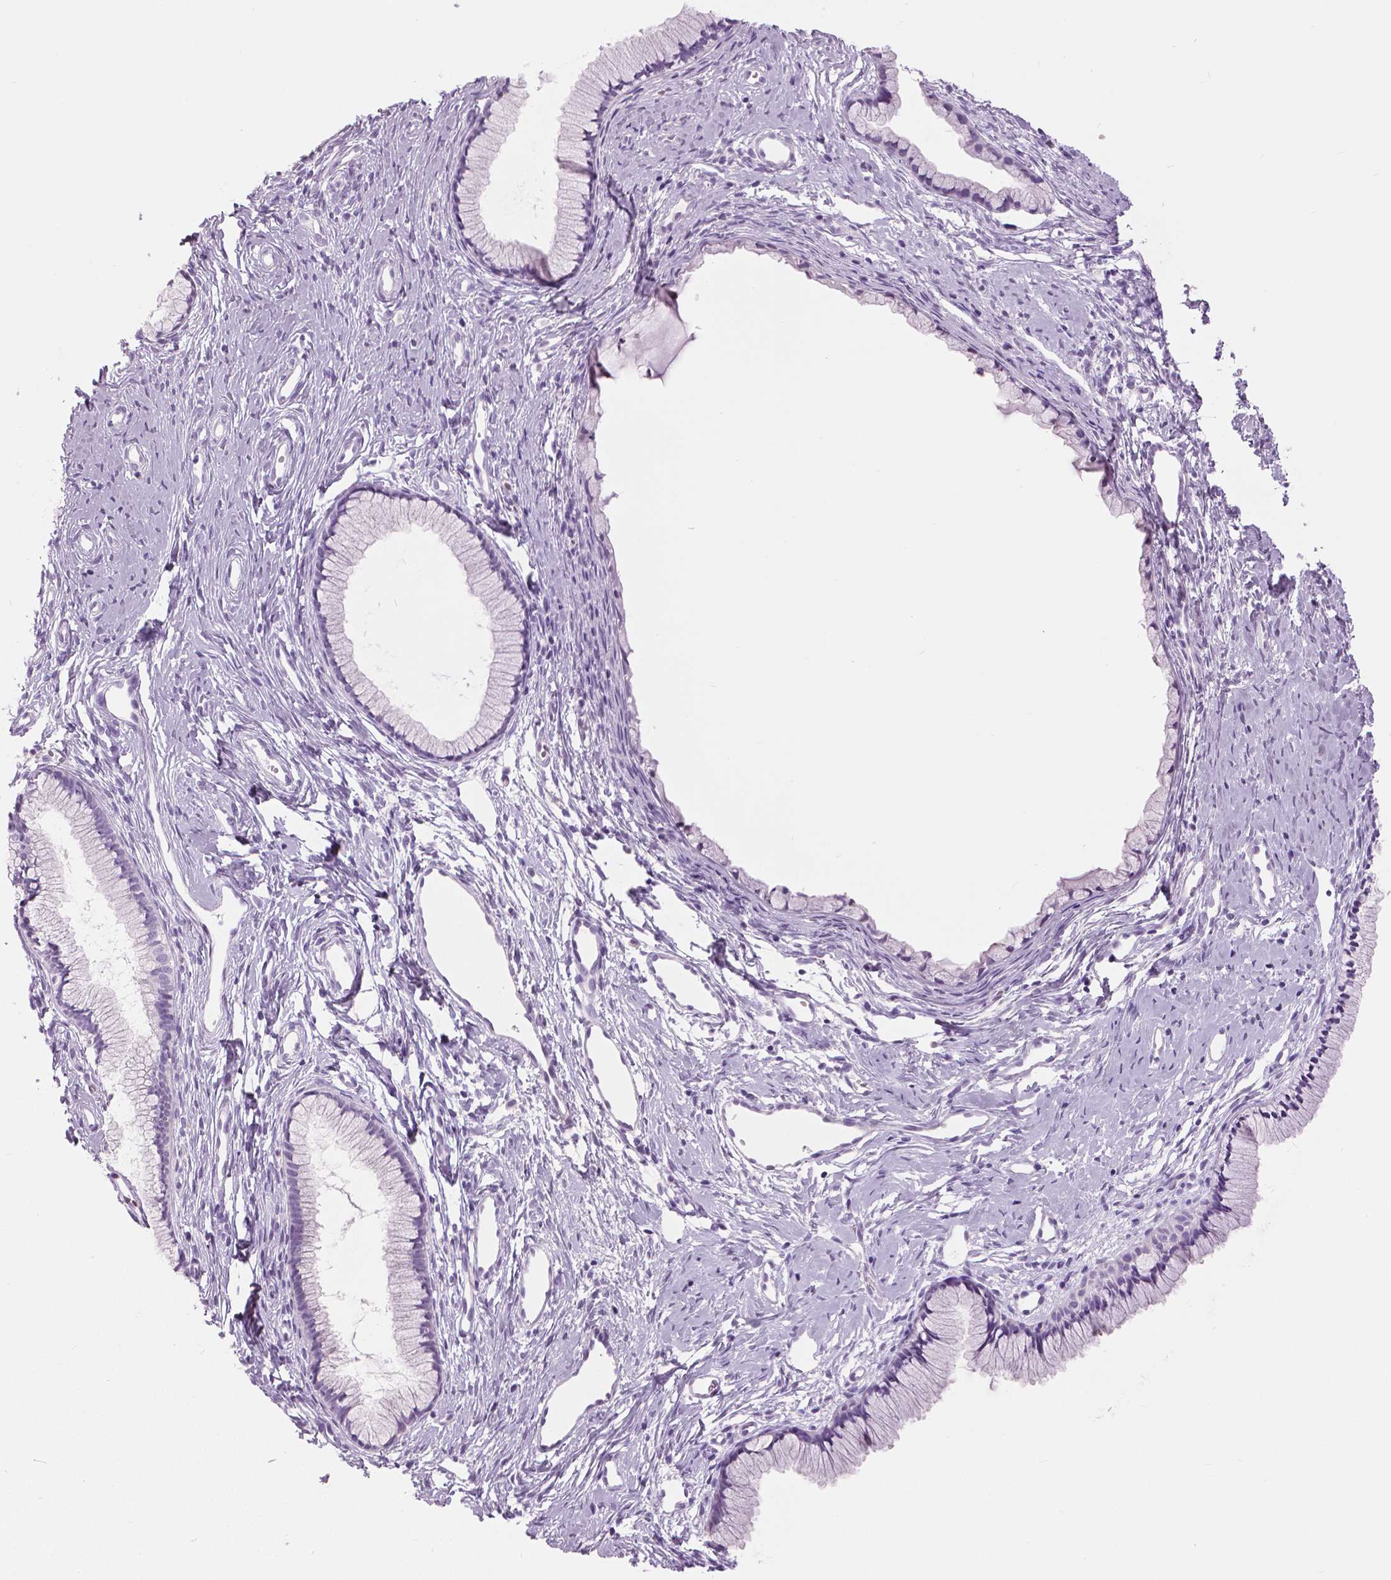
{"staining": {"intensity": "negative", "quantity": "none", "location": "none"}, "tissue": "cervix", "cell_type": "Glandular cells", "image_type": "normal", "snomed": [{"axis": "morphology", "description": "Normal tissue, NOS"}, {"axis": "topography", "description": "Cervix"}], "caption": "A histopathology image of human cervix is negative for staining in glandular cells.", "gene": "SFTPD", "patient": {"sex": "female", "age": 40}}